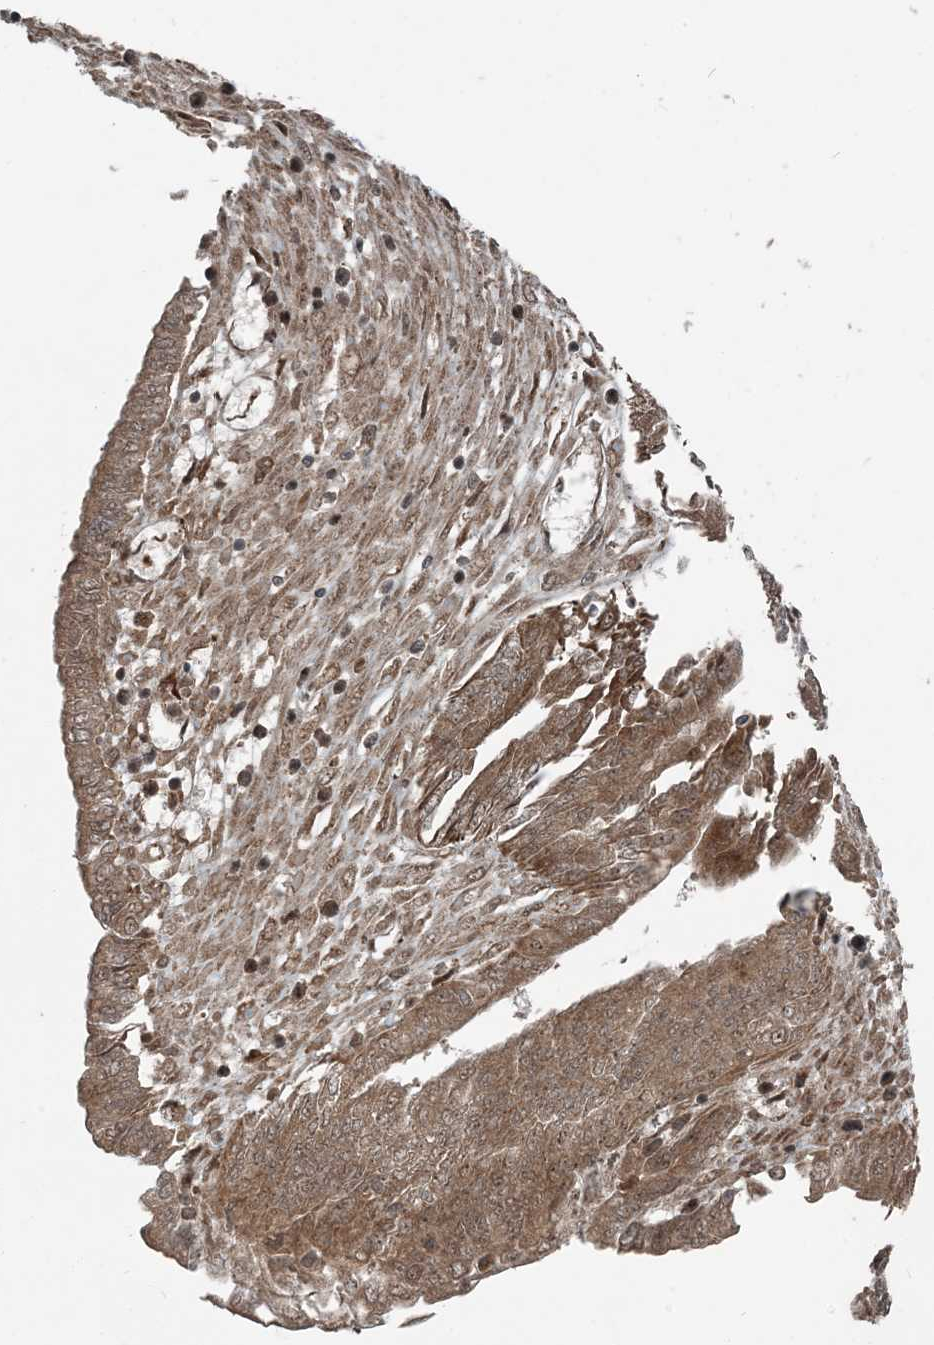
{"staining": {"intensity": "moderate", "quantity": ">75%", "location": "cytoplasmic/membranous"}, "tissue": "endometrial cancer", "cell_type": "Tumor cells", "image_type": "cancer", "snomed": [{"axis": "morphology", "description": "Adenocarcinoma, NOS"}, {"axis": "topography", "description": "Endometrium"}], "caption": "DAB (3,3'-diaminobenzidine) immunohistochemical staining of endometrial adenocarcinoma shows moderate cytoplasmic/membranous protein expression in about >75% of tumor cells.", "gene": "EDEM2", "patient": {"sex": "female", "age": 53}}